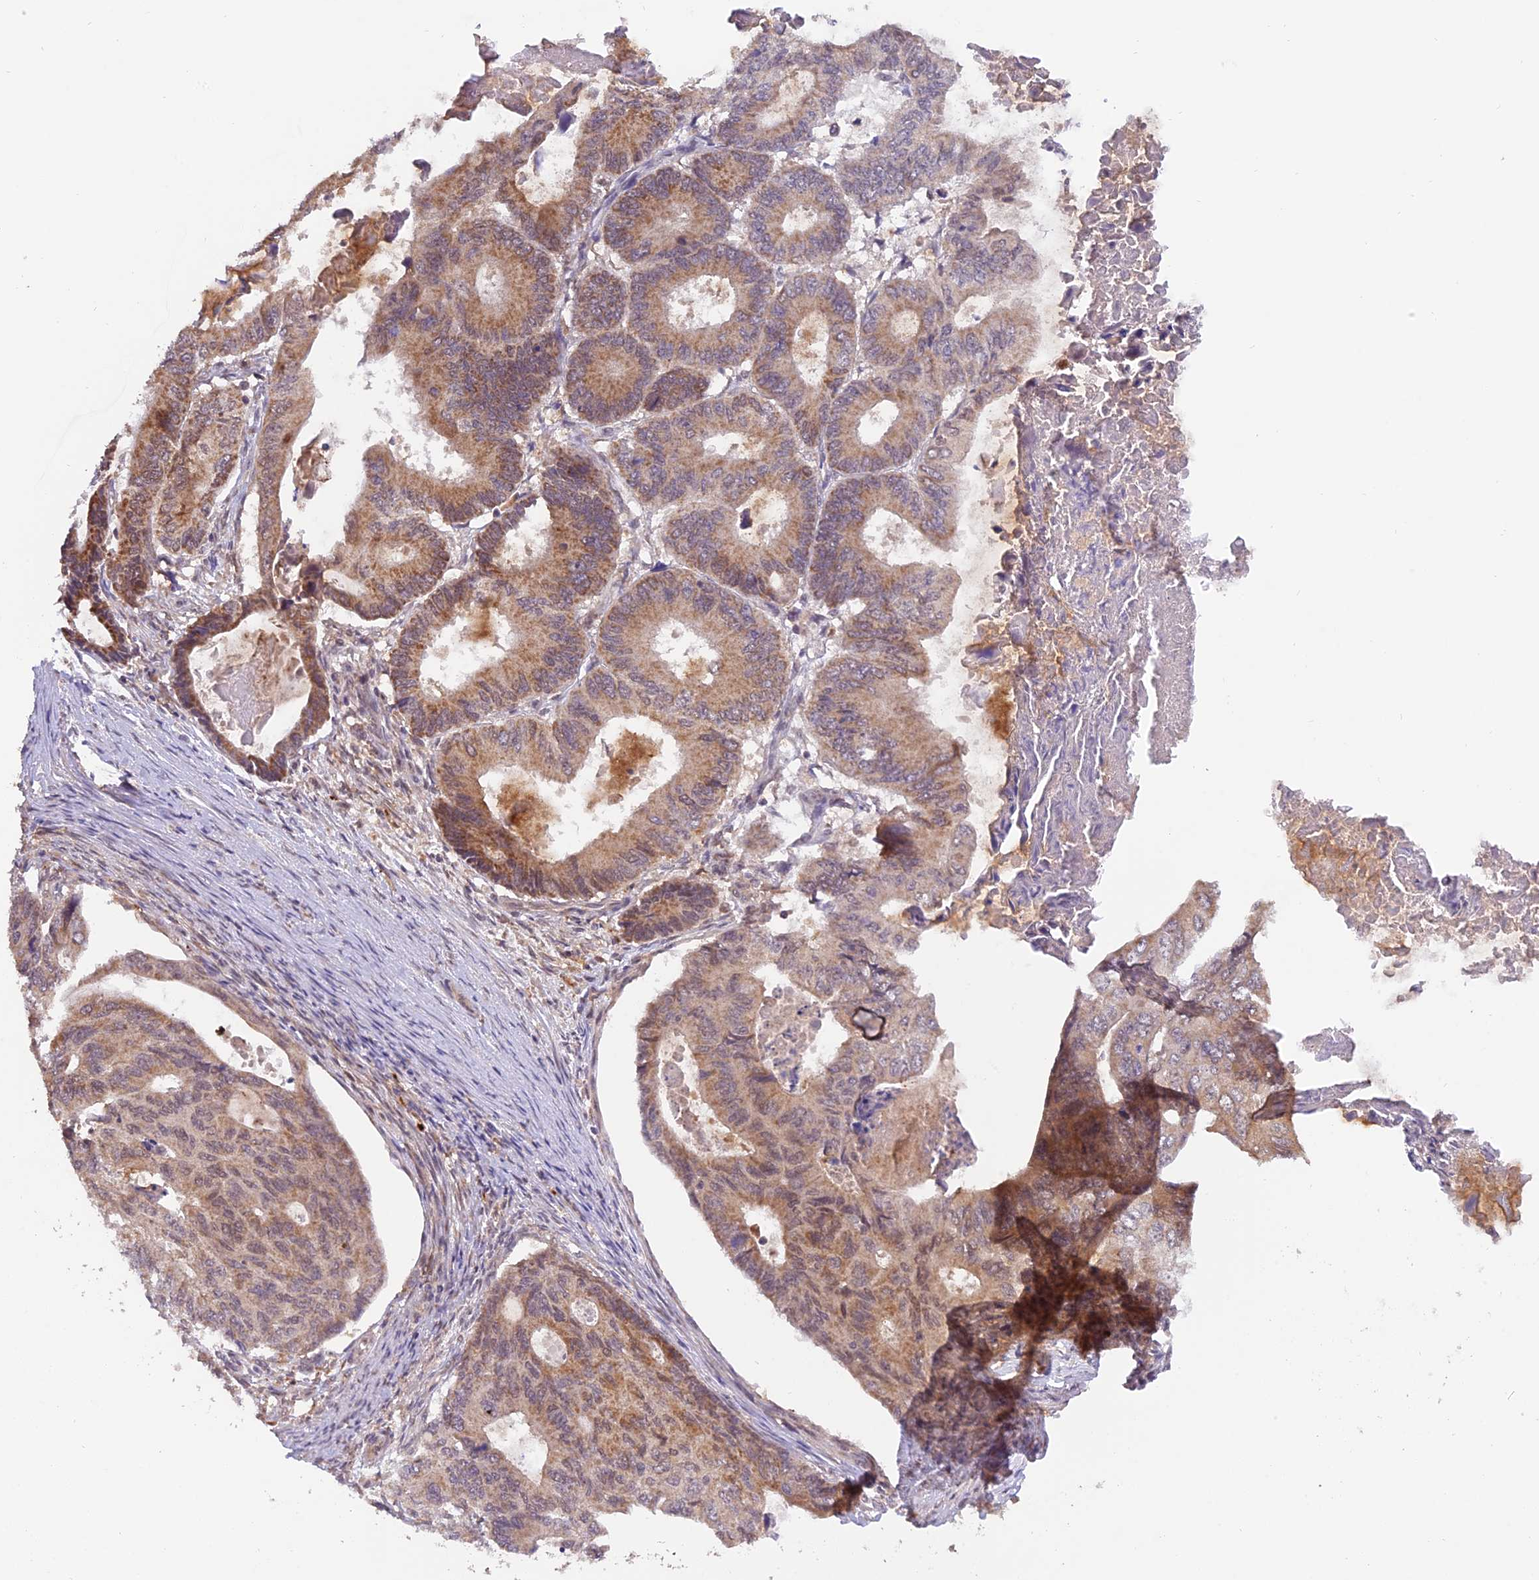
{"staining": {"intensity": "moderate", "quantity": ">75%", "location": "cytoplasmic/membranous"}, "tissue": "colorectal cancer", "cell_type": "Tumor cells", "image_type": "cancer", "snomed": [{"axis": "morphology", "description": "Adenocarcinoma, NOS"}, {"axis": "topography", "description": "Colon"}], "caption": "Human colorectal cancer (adenocarcinoma) stained with a brown dye exhibits moderate cytoplasmic/membranous positive positivity in about >75% of tumor cells.", "gene": "MNS1", "patient": {"sex": "male", "age": 85}}